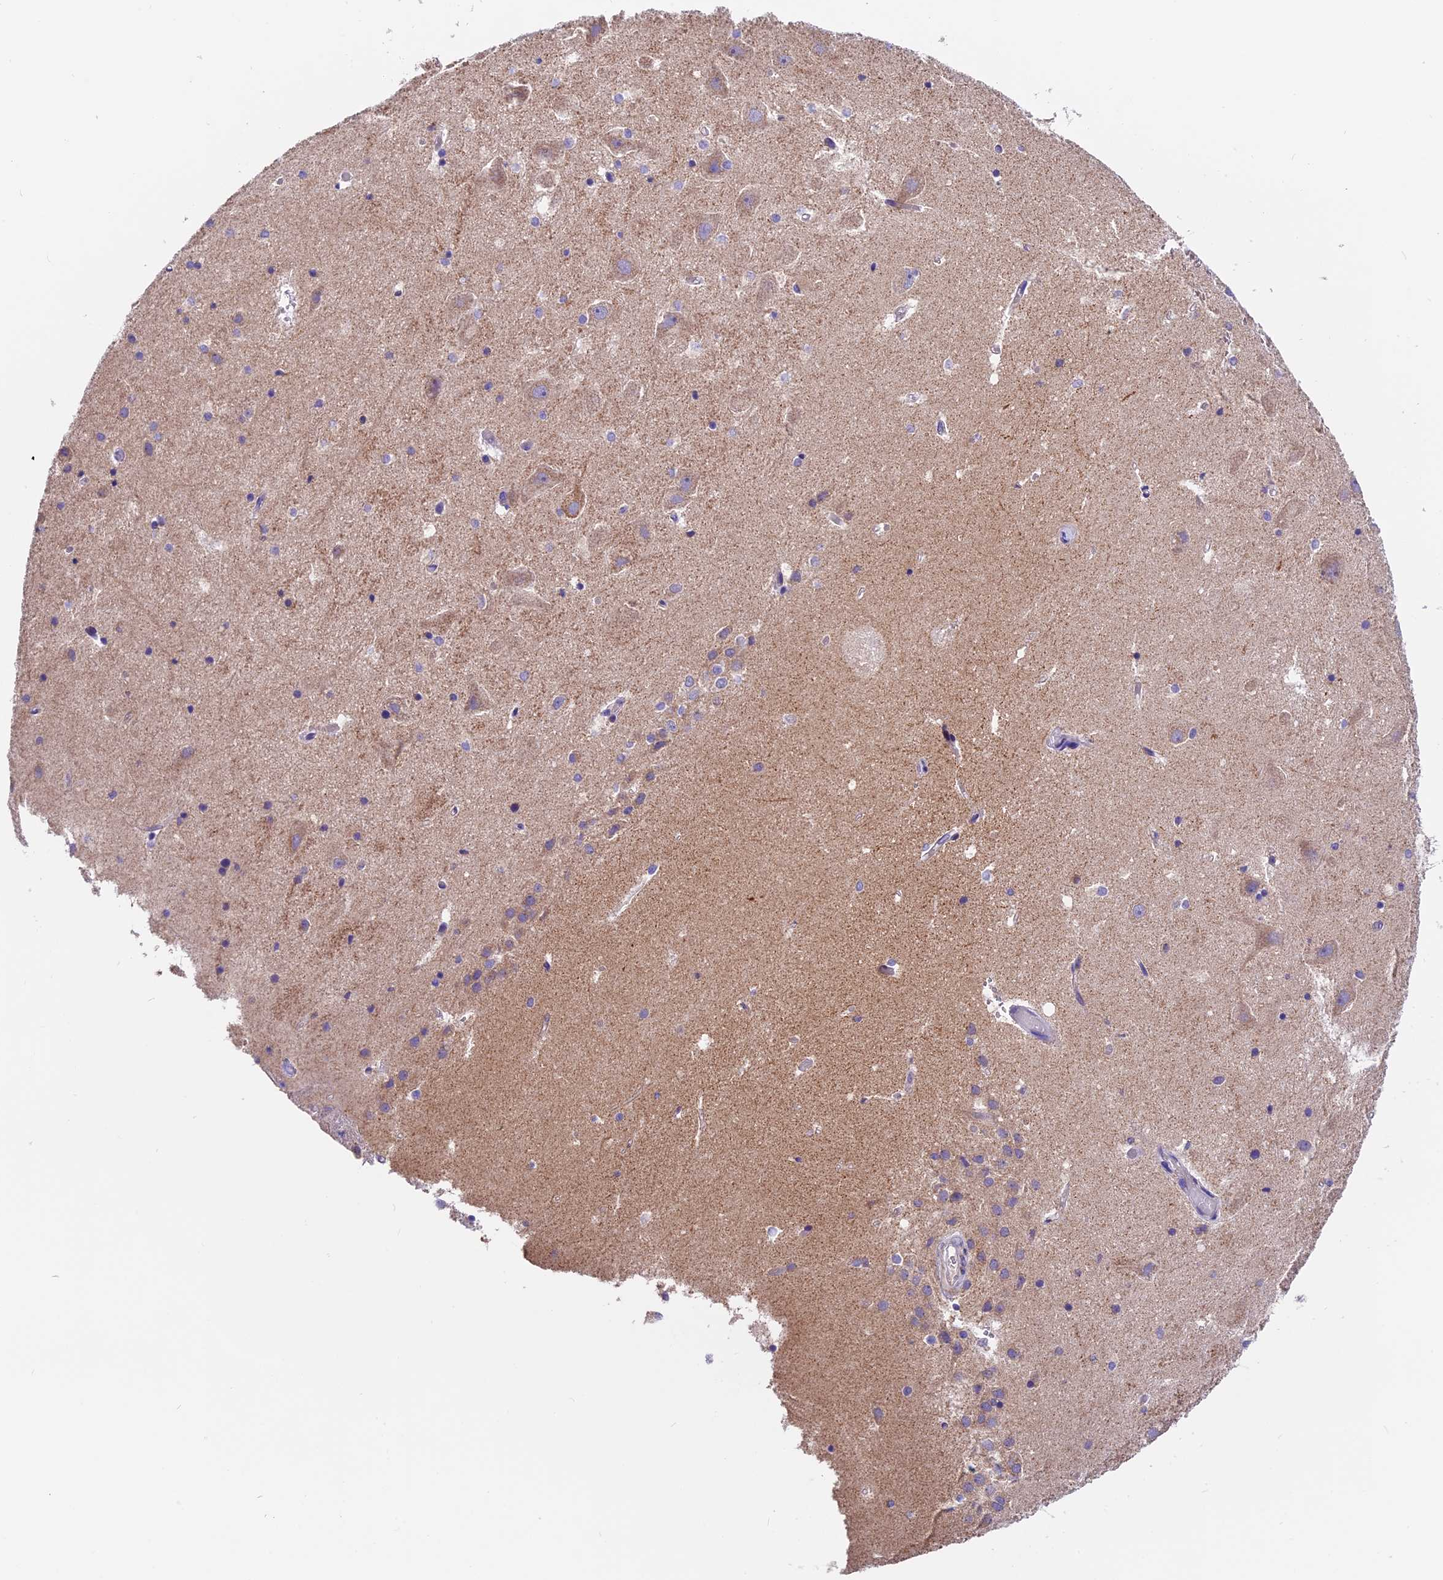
{"staining": {"intensity": "weak", "quantity": "<25%", "location": "cytoplasmic/membranous"}, "tissue": "hippocampus", "cell_type": "Glial cells", "image_type": "normal", "snomed": [{"axis": "morphology", "description": "Normal tissue, NOS"}, {"axis": "topography", "description": "Hippocampus"}], "caption": "Glial cells are negative for protein expression in normal human hippocampus. (Stains: DAB immunohistochemistry with hematoxylin counter stain, Microscopy: brightfield microscopy at high magnification).", "gene": "MGME1", "patient": {"sex": "female", "age": 52}}